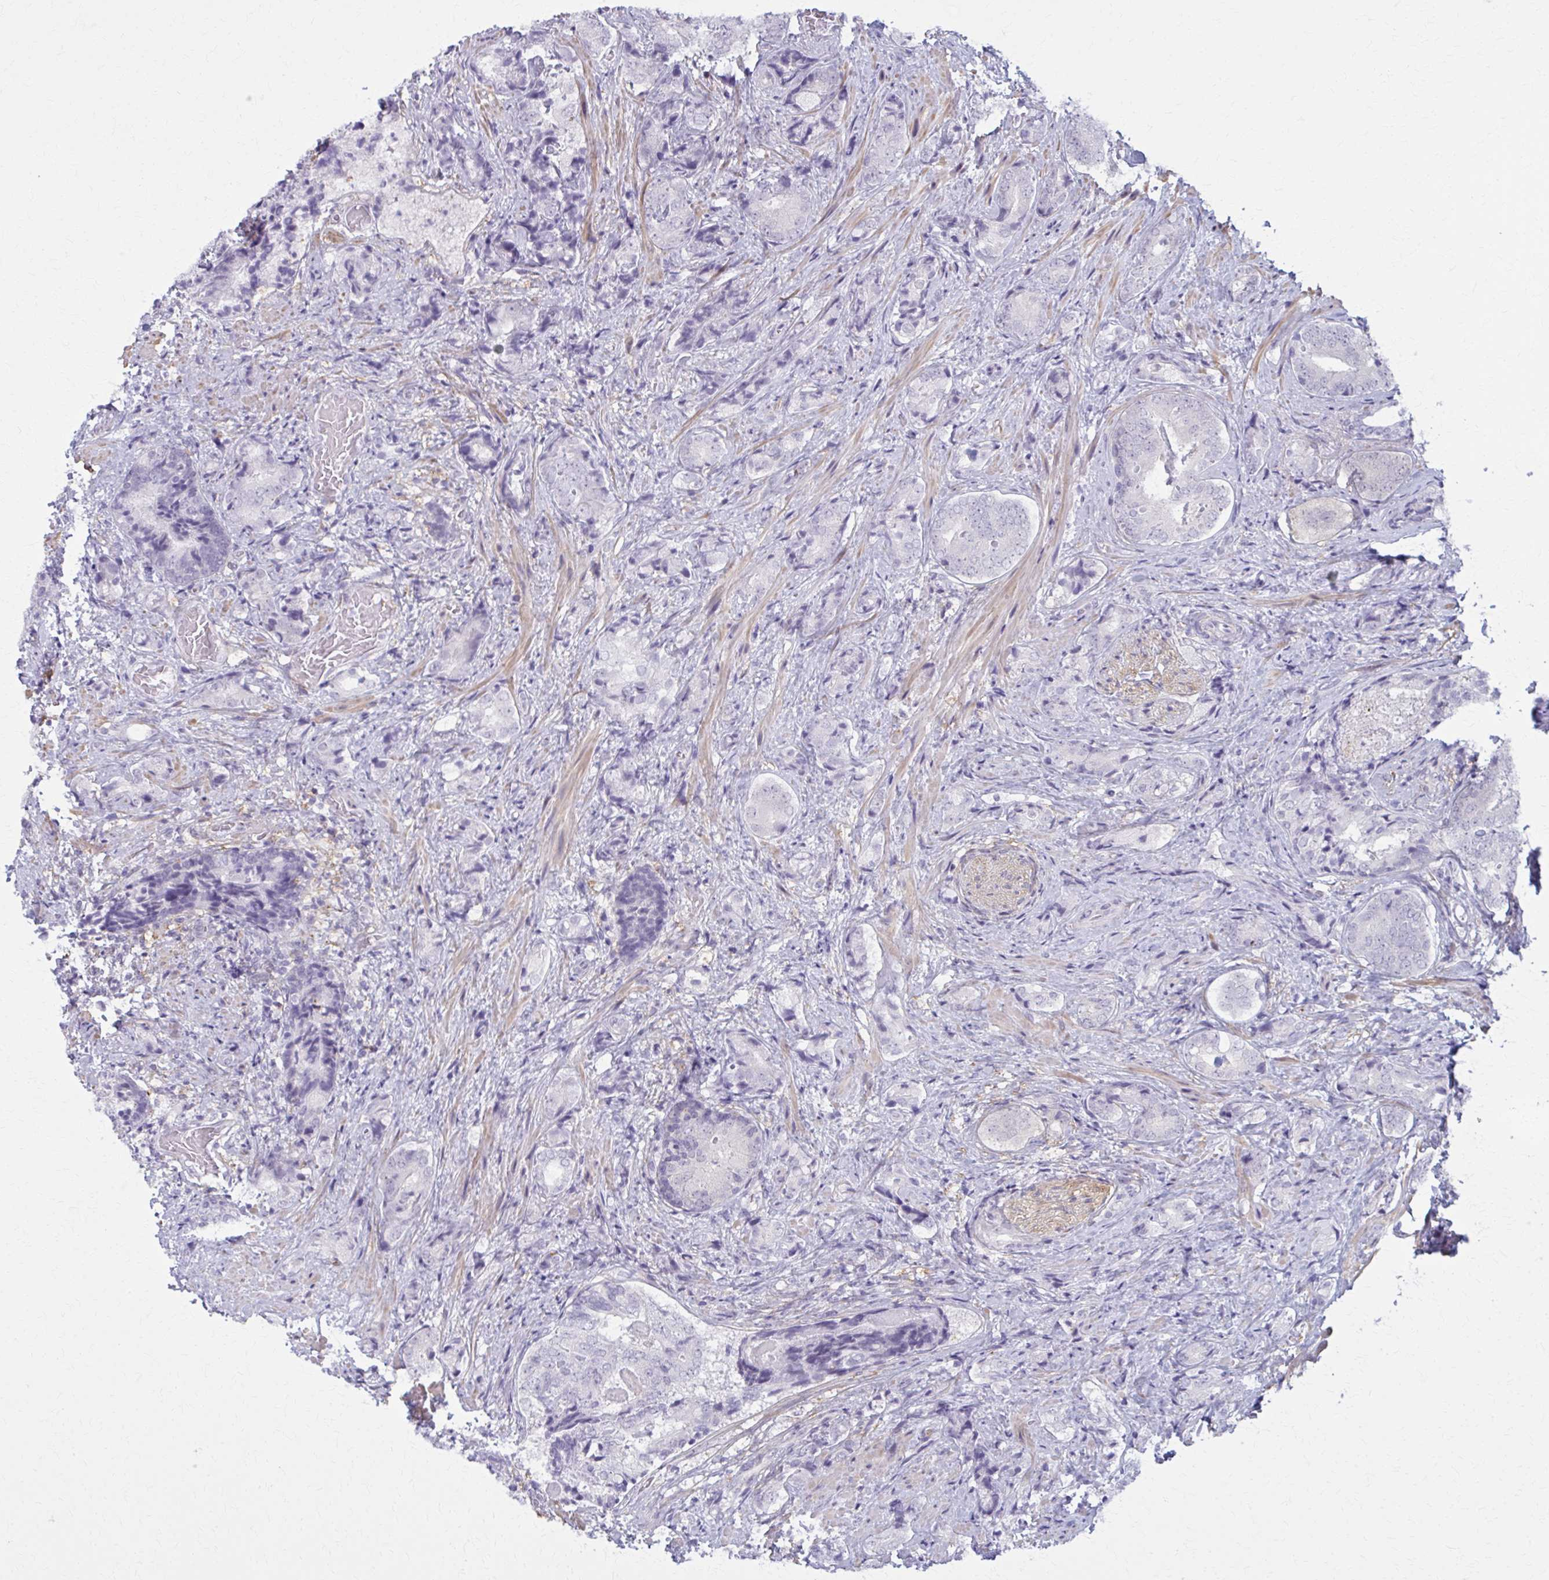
{"staining": {"intensity": "negative", "quantity": "none", "location": "none"}, "tissue": "prostate cancer", "cell_type": "Tumor cells", "image_type": "cancer", "snomed": [{"axis": "morphology", "description": "Adenocarcinoma, High grade"}, {"axis": "topography", "description": "Prostate"}], "caption": "High power microscopy photomicrograph of an immunohistochemistry (IHC) image of high-grade adenocarcinoma (prostate), revealing no significant positivity in tumor cells.", "gene": "NUMBL", "patient": {"sex": "male", "age": 62}}